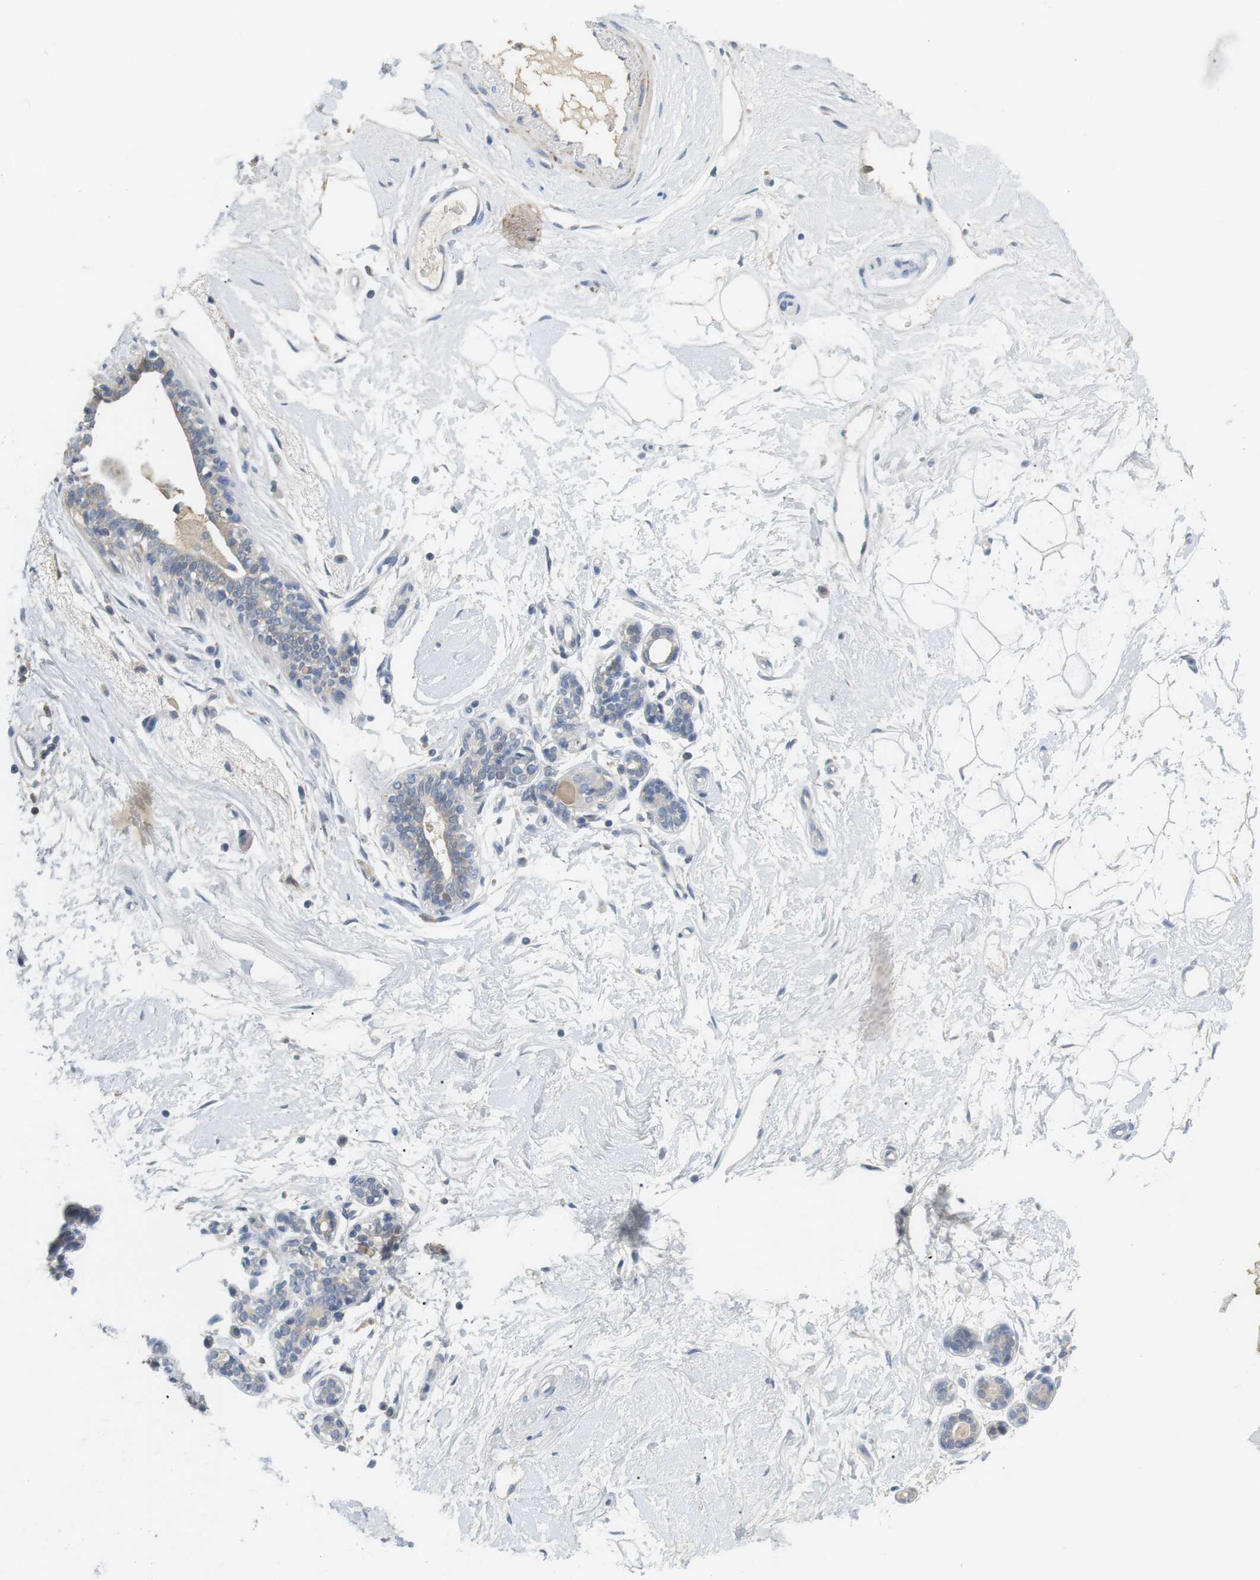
{"staining": {"intensity": "negative", "quantity": "none", "location": "none"}, "tissue": "breast", "cell_type": "Adipocytes", "image_type": "normal", "snomed": [{"axis": "morphology", "description": "Normal tissue, NOS"}, {"axis": "morphology", "description": "Lobular carcinoma"}, {"axis": "topography", "description": "Breast"}], "caption": "The photomicrograph displays no staining of adipocytes in unremarkable breast. The staining was performed using DAB to visualize the protein expression in brown, while the nuclei were stained in blue with hematoxylin (Magnification: 20x).", "gene": "CD300E", "patient": {"sex": "female", "age": 59}}